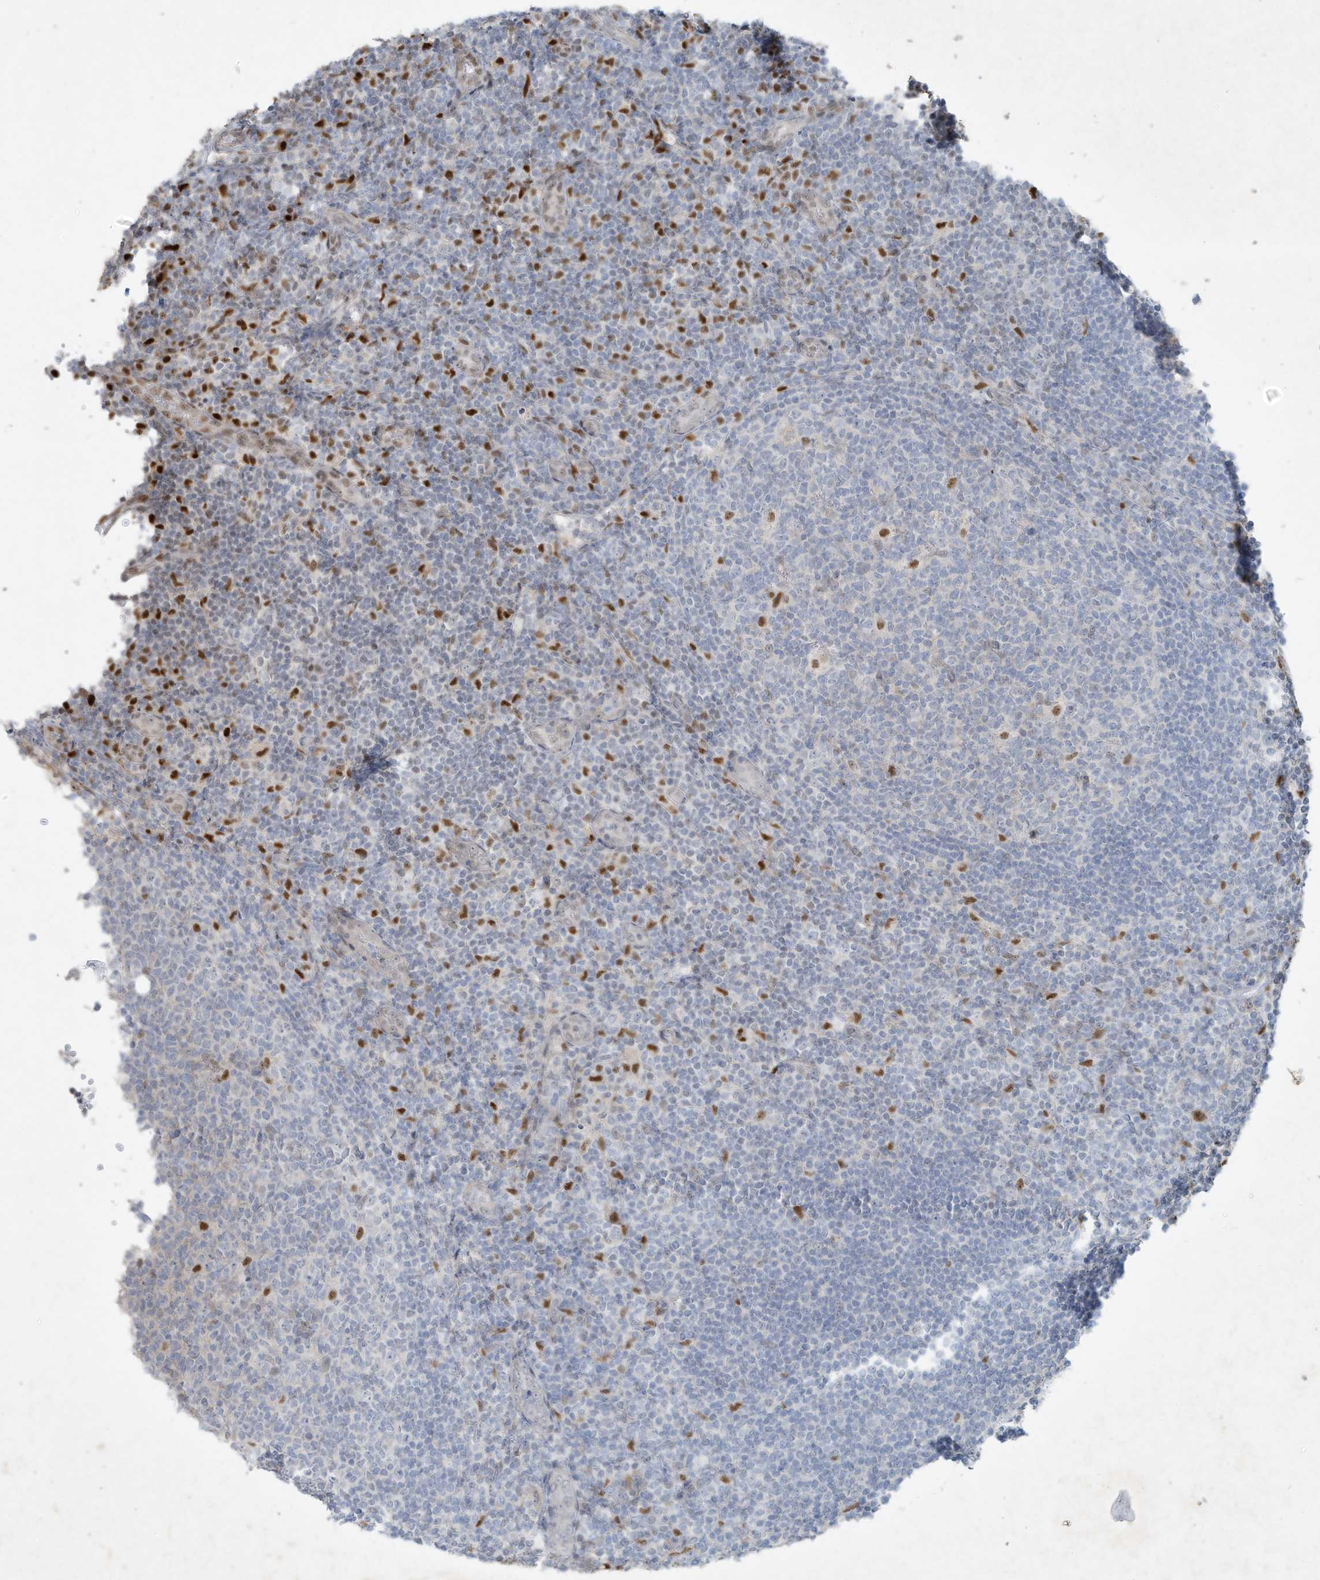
{"staining": {"intensity": "moderate", "quantity": "<25%", "location": "nuclear"}, "tissue": "tonsil", "cell_type": "Germinal center cells", "image_type": "normal", "snomed": [{"axis": "morphology", "description": "Normal tissue, NOS"}, {"axis": "topography", "description": "Tonsil"}], "caption": "This histopathology image reveals immunohistochemistry staining of normal tonsil, with low moderate nuclear expression in about <25% of germinal center cells.", "gene": "TUBE1", "patient": {"sex": "female", "age": 19}}